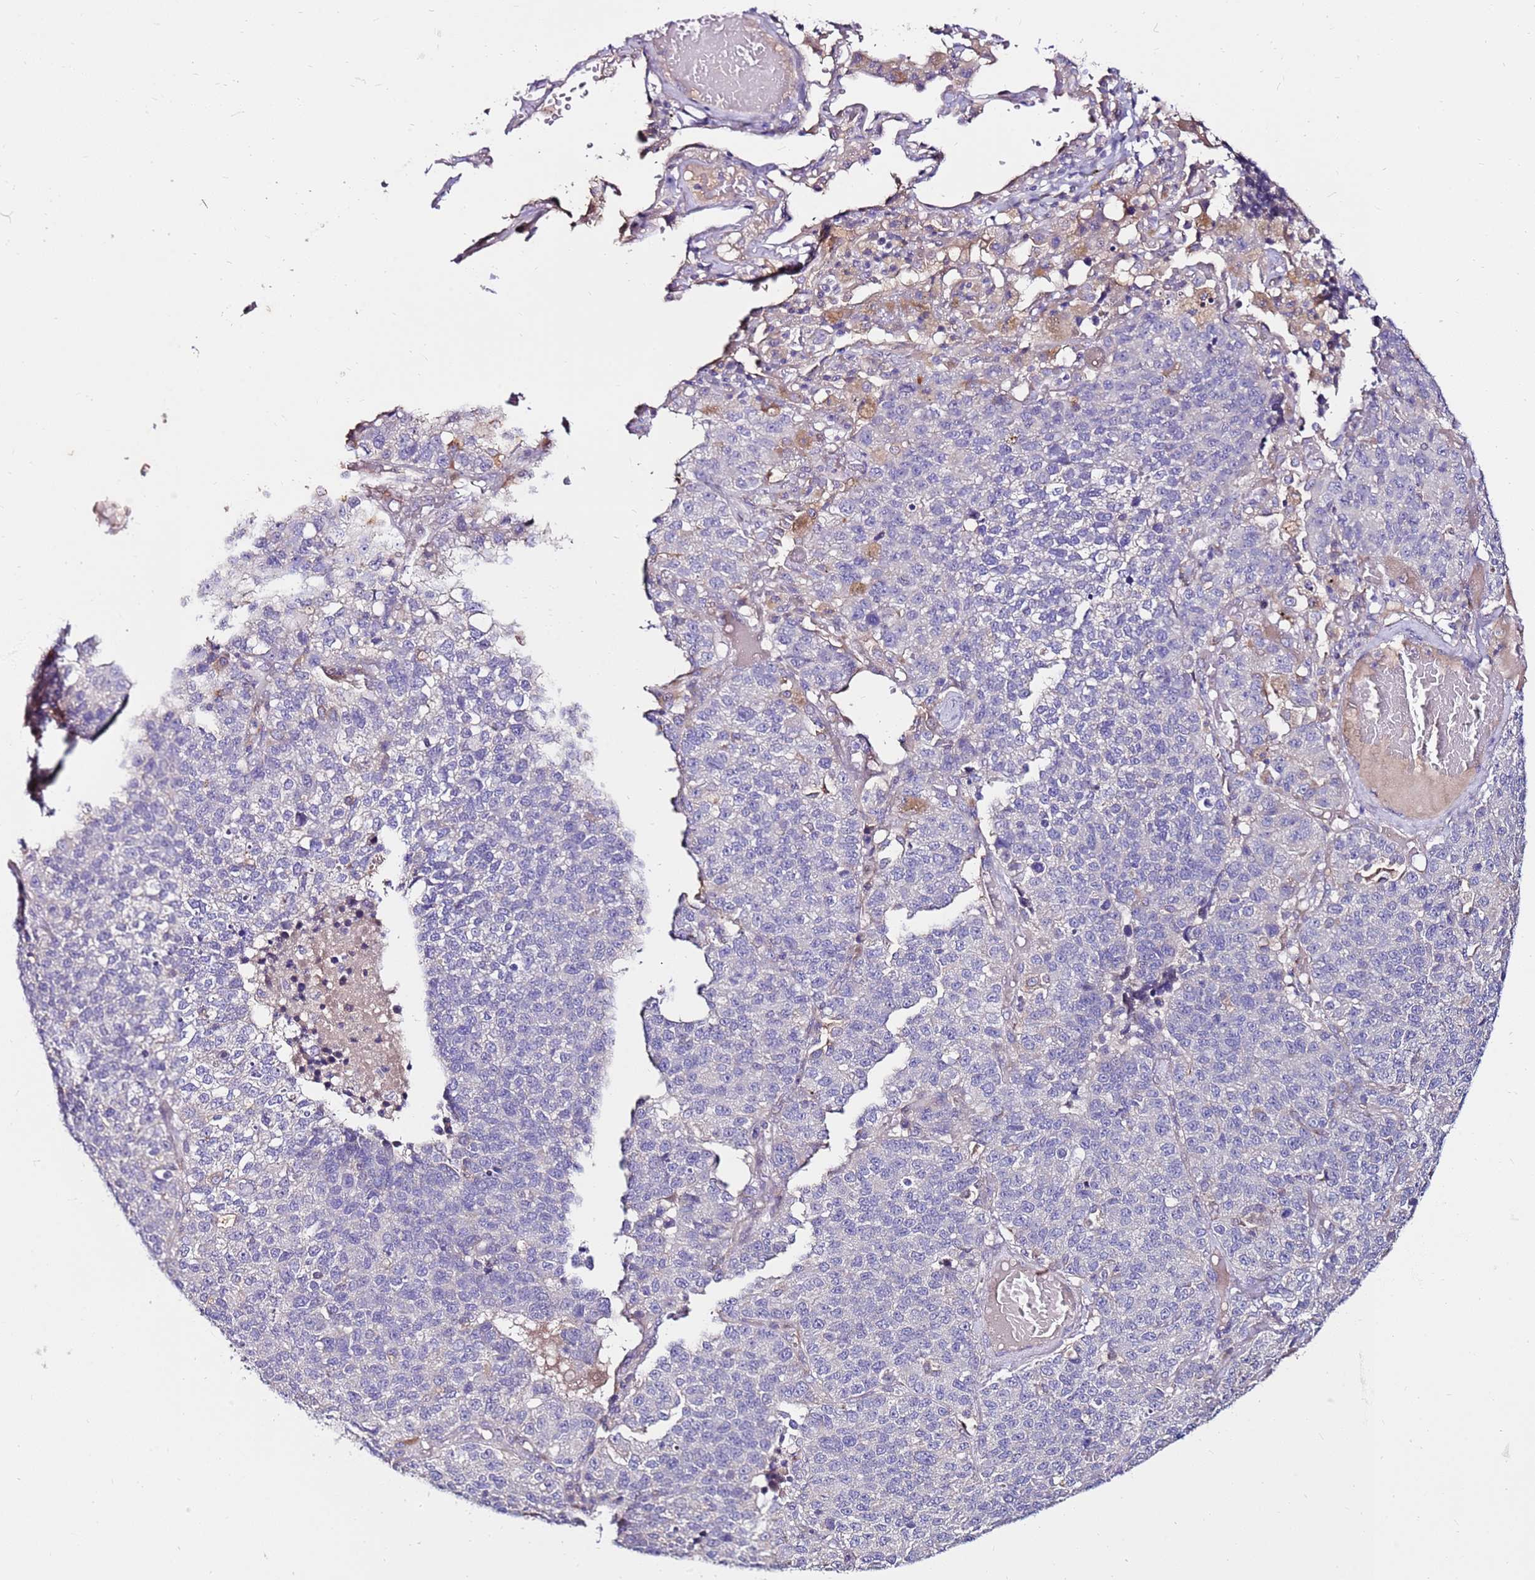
{"staining": {"intensity": "negative", "quantity": "none", "location": "none"}, "tissue": "lung cancer", "cell_type": "Tumor cells", "image_type": "cancer", "snomed": [{"axis": "morphology", "description": "Adenocarcinoma, NOS"}, {"axis": "topography", "description": "Lung"}], "caption": "Tumor cells show no significant expression in lung adenocarcinoma.", "gene": "SLC44A4", "patient": {"sex": "male", "age": 49}}